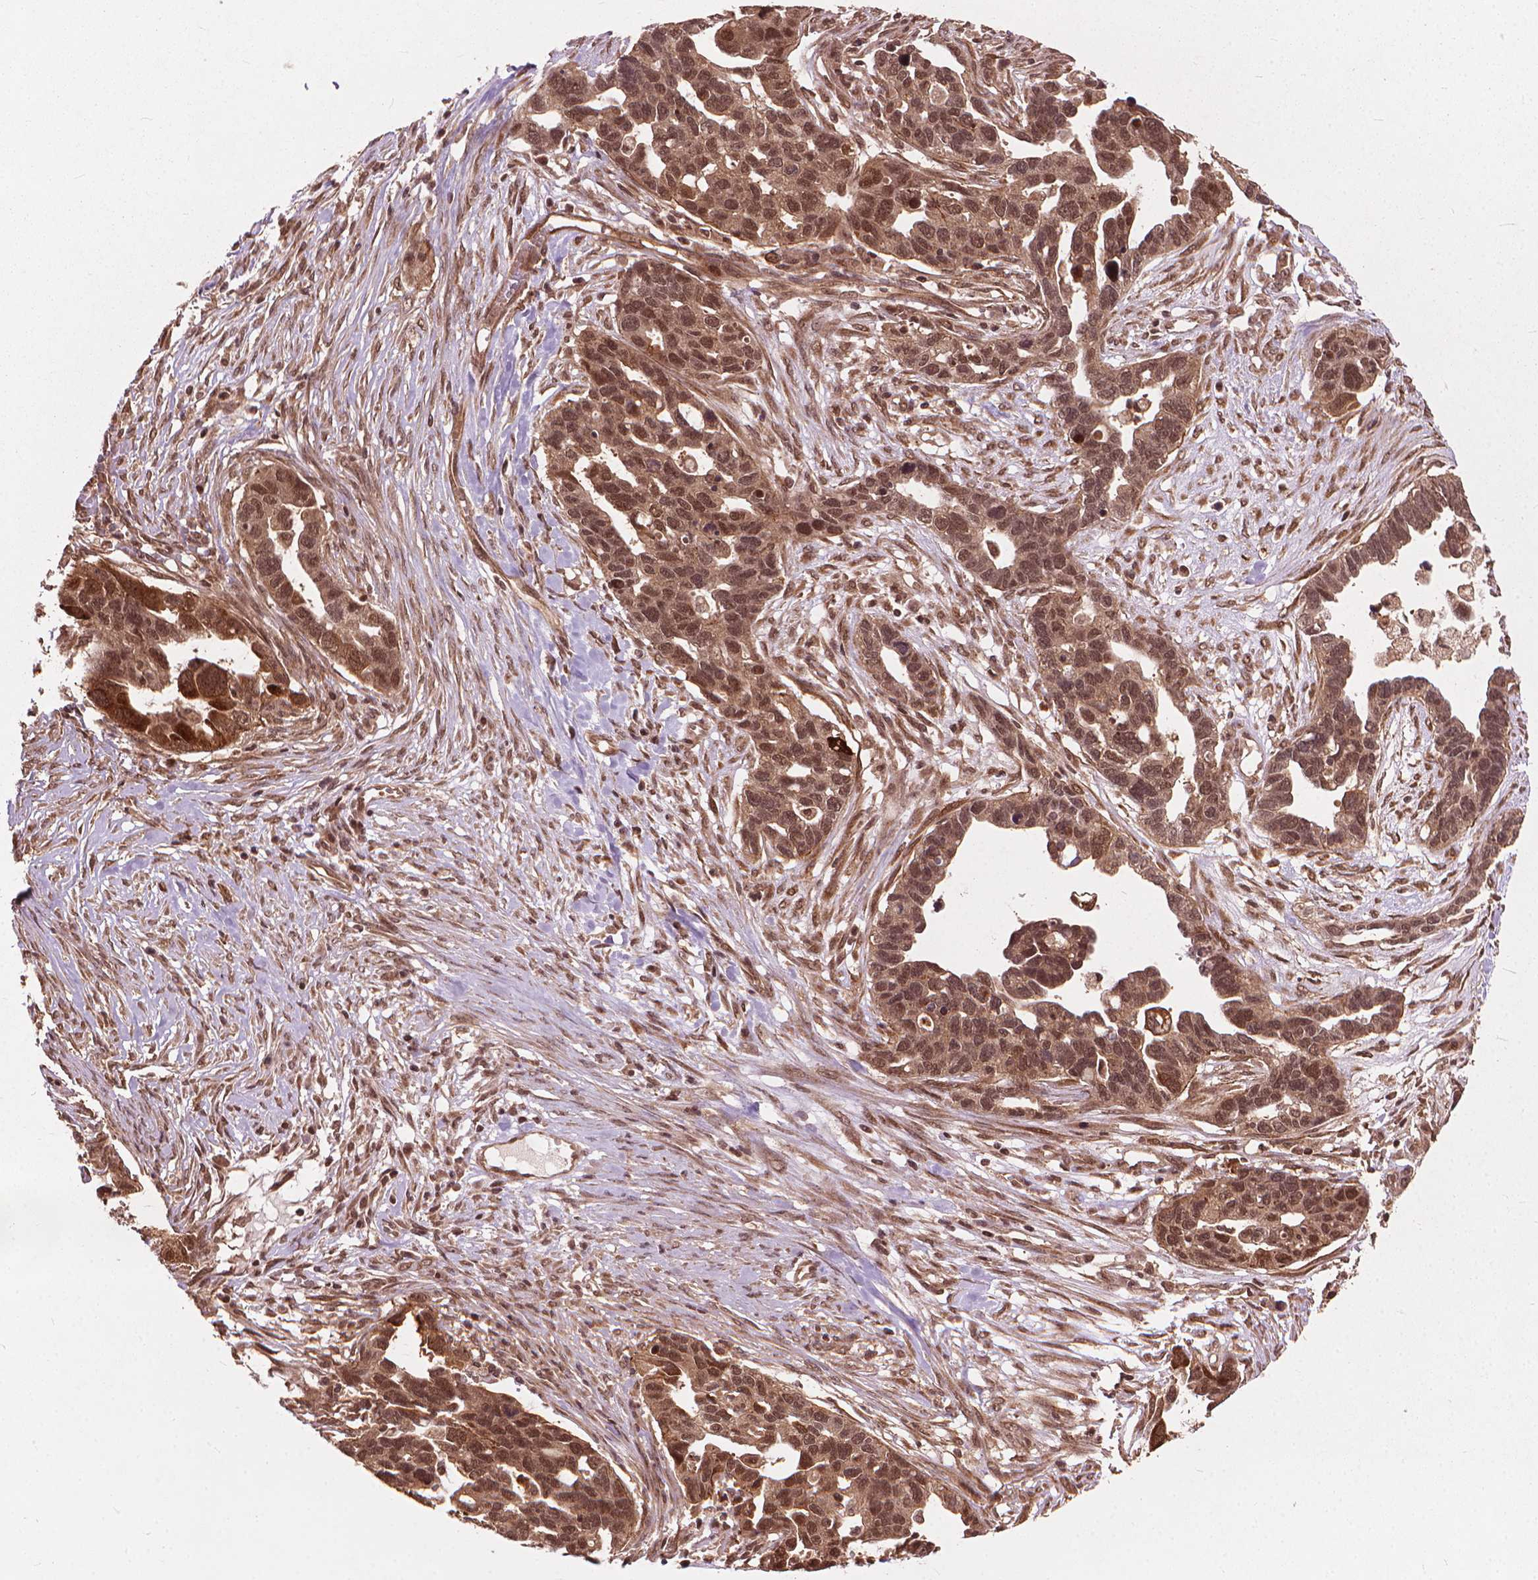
{"staining": {"intensity": "moderate", "quantity": ">75%", "location": "cytoplasmic/membranous,nuclear"}, "tissue": "ovarian cancer", "cell_type": "Tumor cells", "image_type": "cancer", "snomed": [{"axis": "morphology", "description": "Cystadenocarcinoma, serous, NOS"}, {"axis": "topography", "description": "Ovary"}], "caption": "Approximately >75% of tumor cells in human ovarian cancer (serous cystadenocarcinoma) show moderate cytoplasmic/membranous and nuclear protein positivity as visualized by brown immunohistochemical staining.", "gene": "SSU72", "patient": {"sex": "female", "age": 54}}